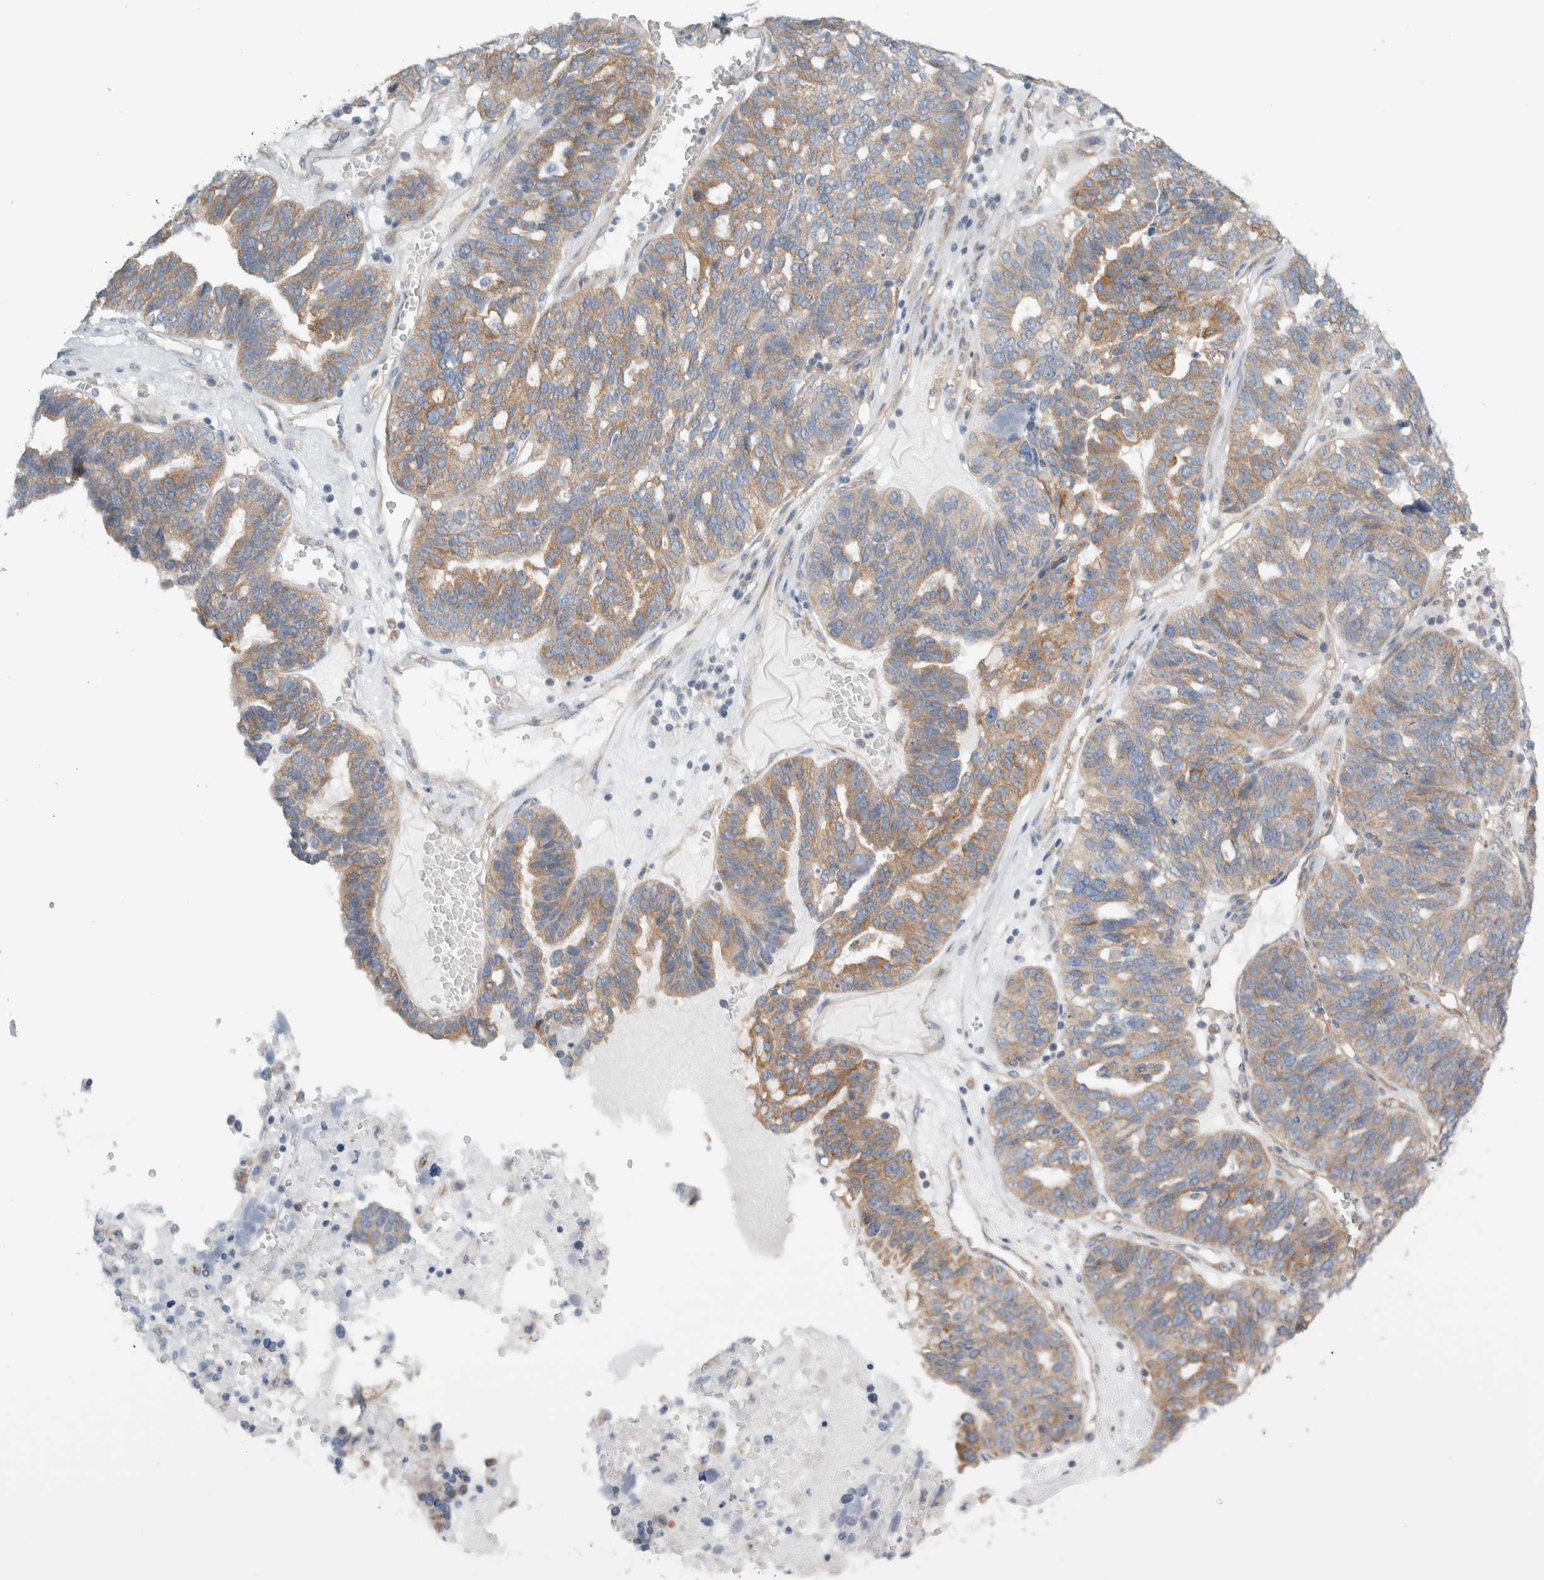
{"staining": {"intensity": "weak", "quantity": ">75%", "location": "cytoplasmic/membranous"}, "tissue": "ovarian cancer", "cell_type": "Tumor cells", "image_type": "cancer", "snomed": [{"axis": "morphology", "description": "Cystadenocarcinoma, serous, NOS"}, {"axis": "topography", "description": "Ovary"}], "caption": "This is an image of IHC staining of ovarian cancer (serous cystadenocarcinoma), which shows weak staining in the cytoplasmic/membranous of tumor cells.", "gene": "PEX6", "patient": {"sex": "female", "age": 59}}